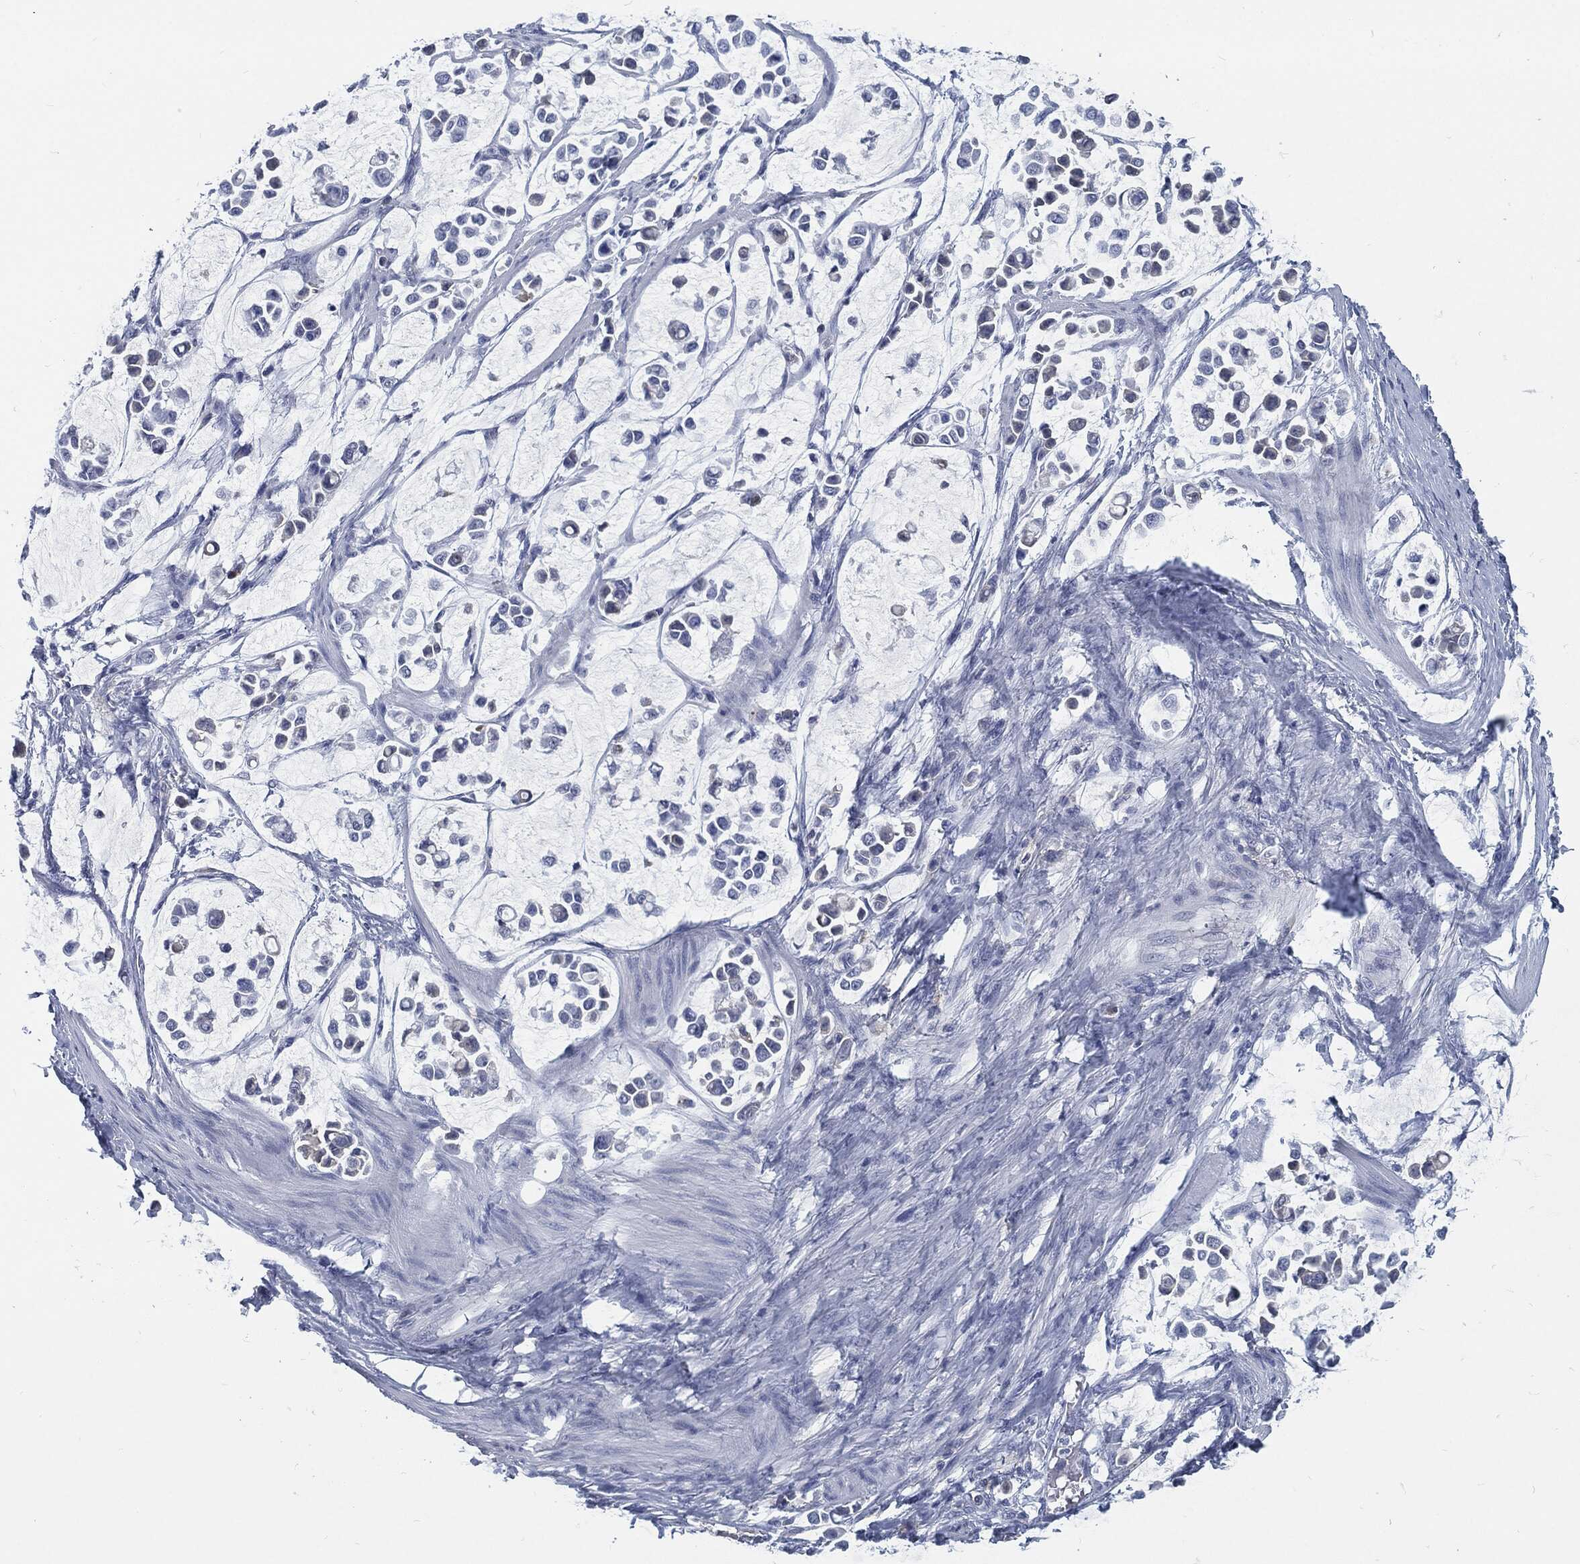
{"staining": {"intensity": "negative", "quantity": "none", "location": "none"}, "tissue": "stomach cancer", "cell_type": "Tumor cells", "image_type": "cancer", "snomed": [{"axis": "morphology", "description": "Adenocarcinoma, NOS"}, {"axis": "topography", "description": "Stomach"}], "caption": "Human stomach adenocarcinoma stained for a protein using immunohistochemistry displays no staining in tumor cells.", "gene": "MST1", "patient": {"sex": "male", "age": 82}}